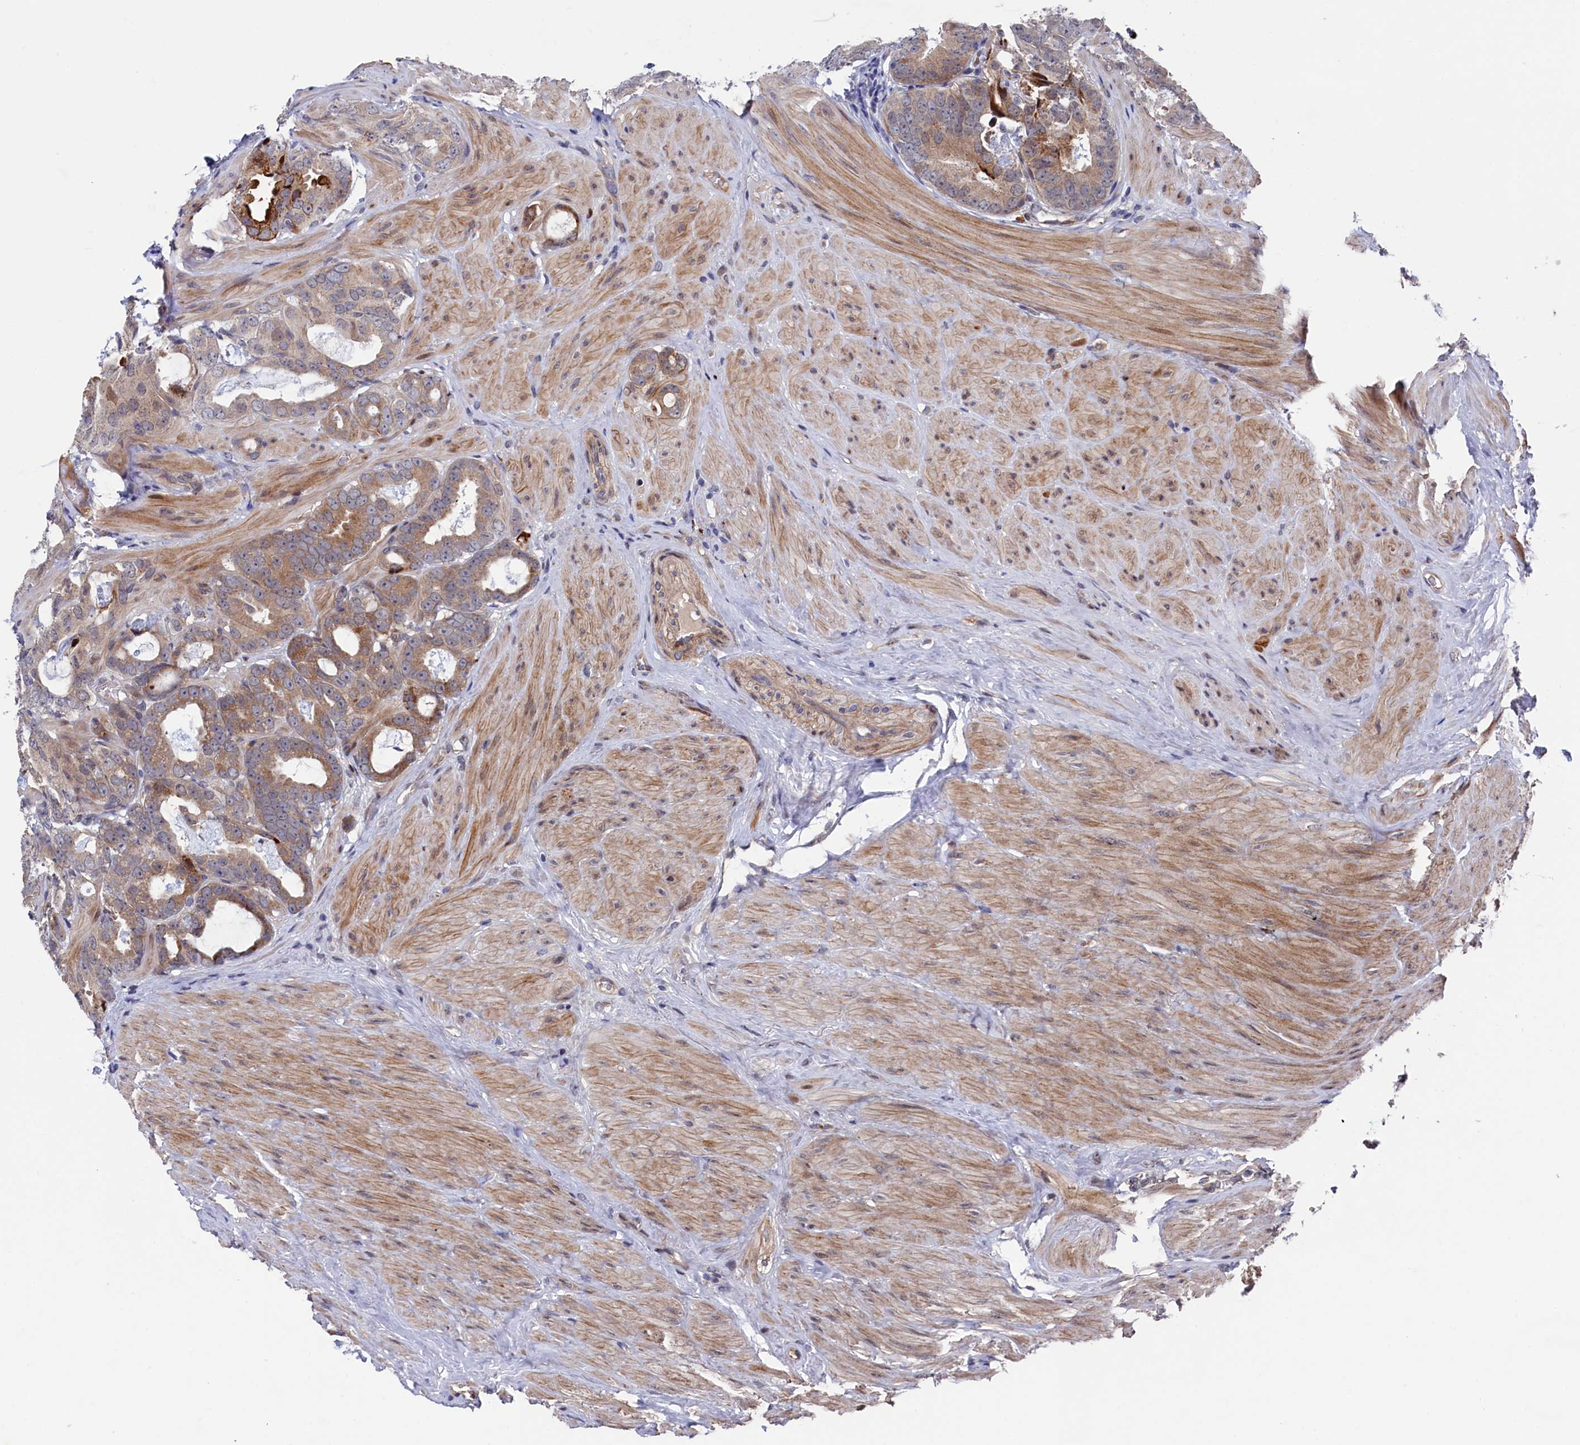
{"staining": {"intensity": "strong", "quantity": "<25%", "location": "cytoplasmic/membranous"}, "tissue": "prostate cancer", "cell_type": "Tumor cells", "image_type": "cancer", "snomed": [{"axis": "morphology", "description": "Adenocarcinoma, Low grade"}, {"axis": "topography", "description": "Prostate"}], "caption": "Immunohistochemical staining of human prostate cancer (adenocarcinoma (low-grade)) demonstrates medium levels of strong cytoplasmic/membranous staining in about <25% of tumor cells.", "gene": "ZNF891", "patient": {"sex": "male", "age": 71}}